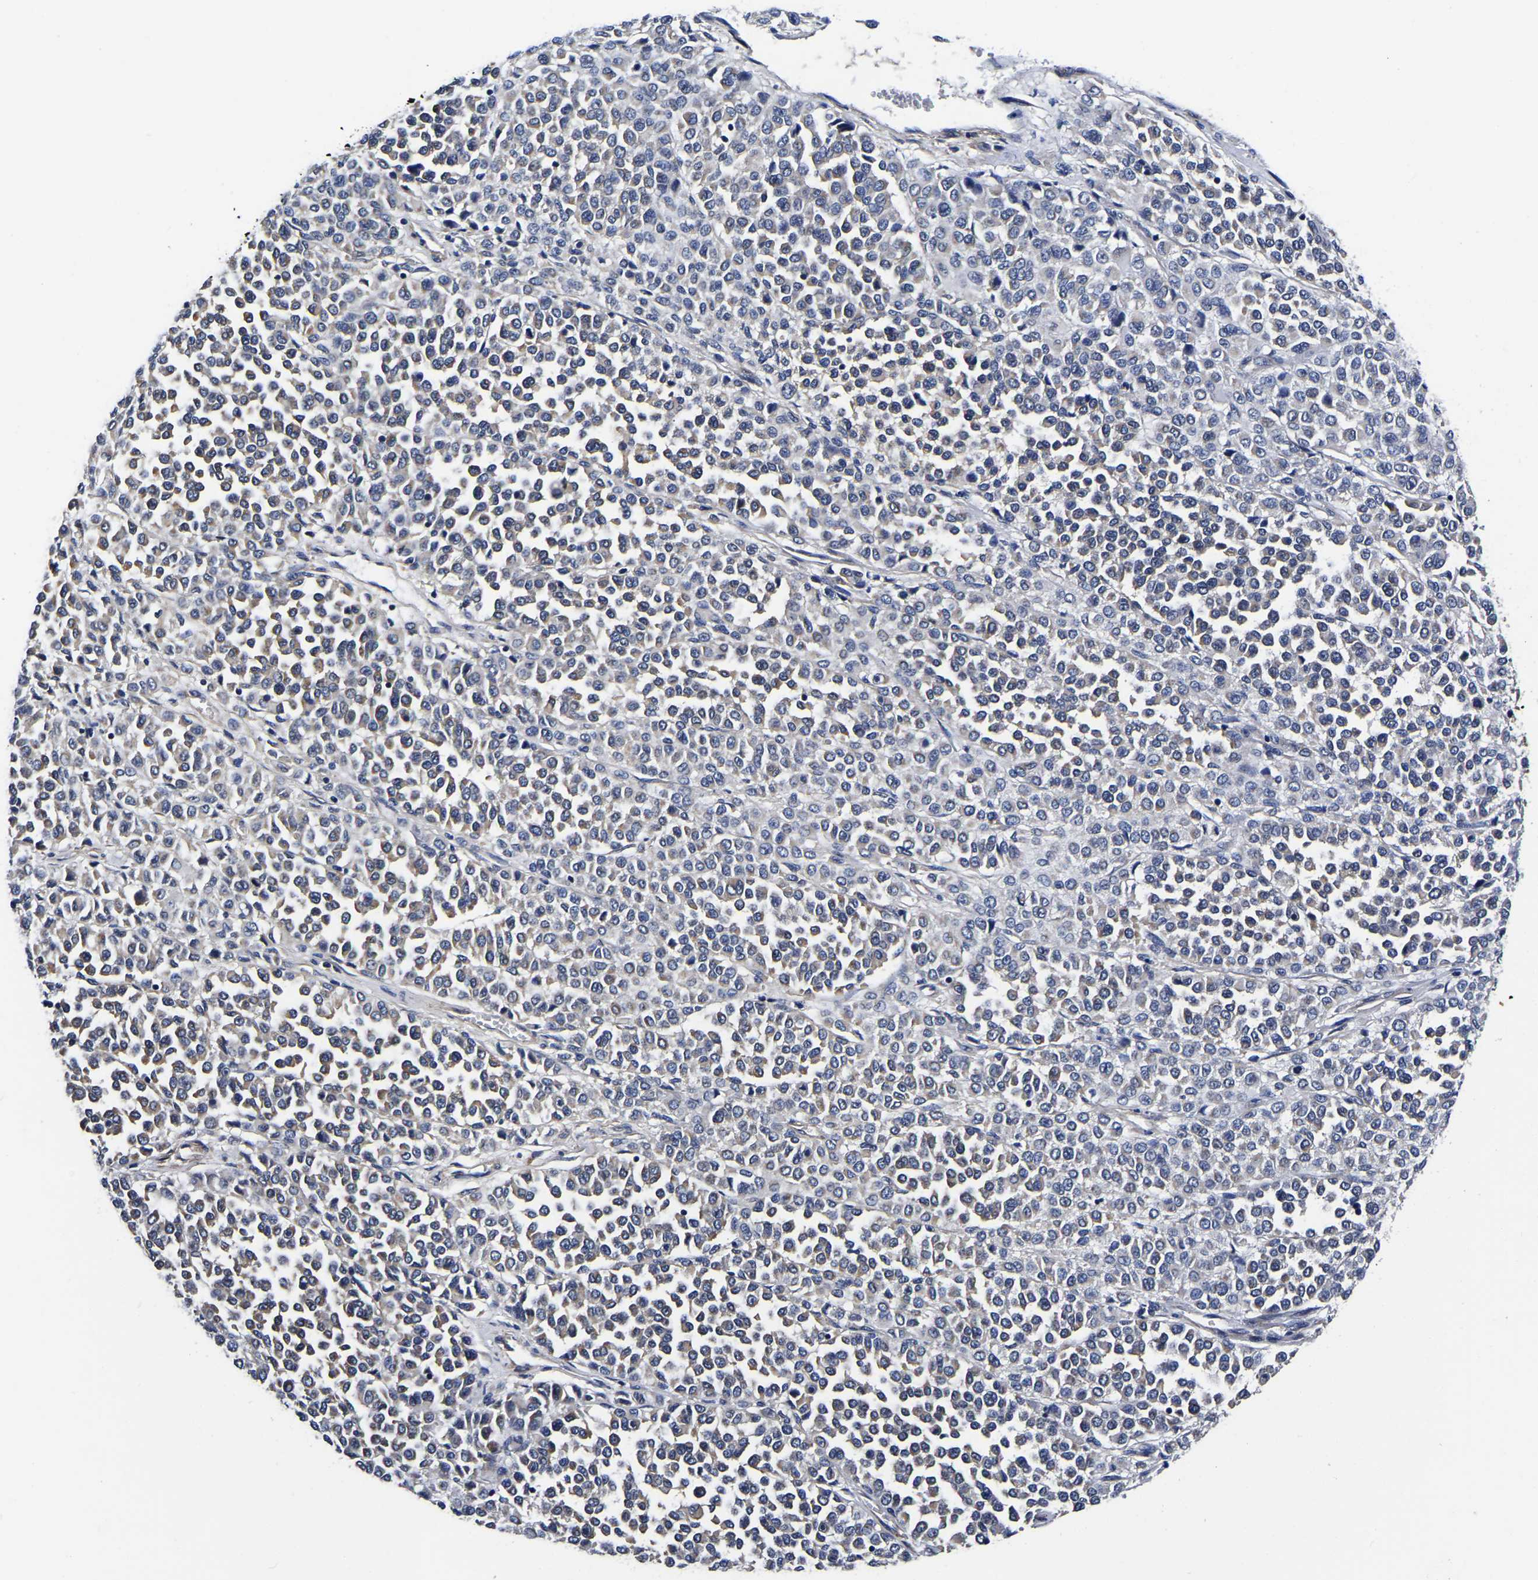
{"staining": {"intensity": "weak", "quantity": "25%-75%", "location": "cytoplasmic/membranous"}, "tissue": "melanoma", "cell_type": "Tumor cells", "image_type": "cancer", "snomed": [{"axis": "morphology", "description": "Malignant melanoma, Metastatic site"}, {"axis": "topography", "description": "Pancreas"}], "caption": "Melanoma stained with DAB IHC demonstrates low levels of weak cytoplasmic/membranous expression in approximately 25%-75% of tumor cells.", "gene": "KCTD17", "patient": {"sex": "female", "age": 30}}